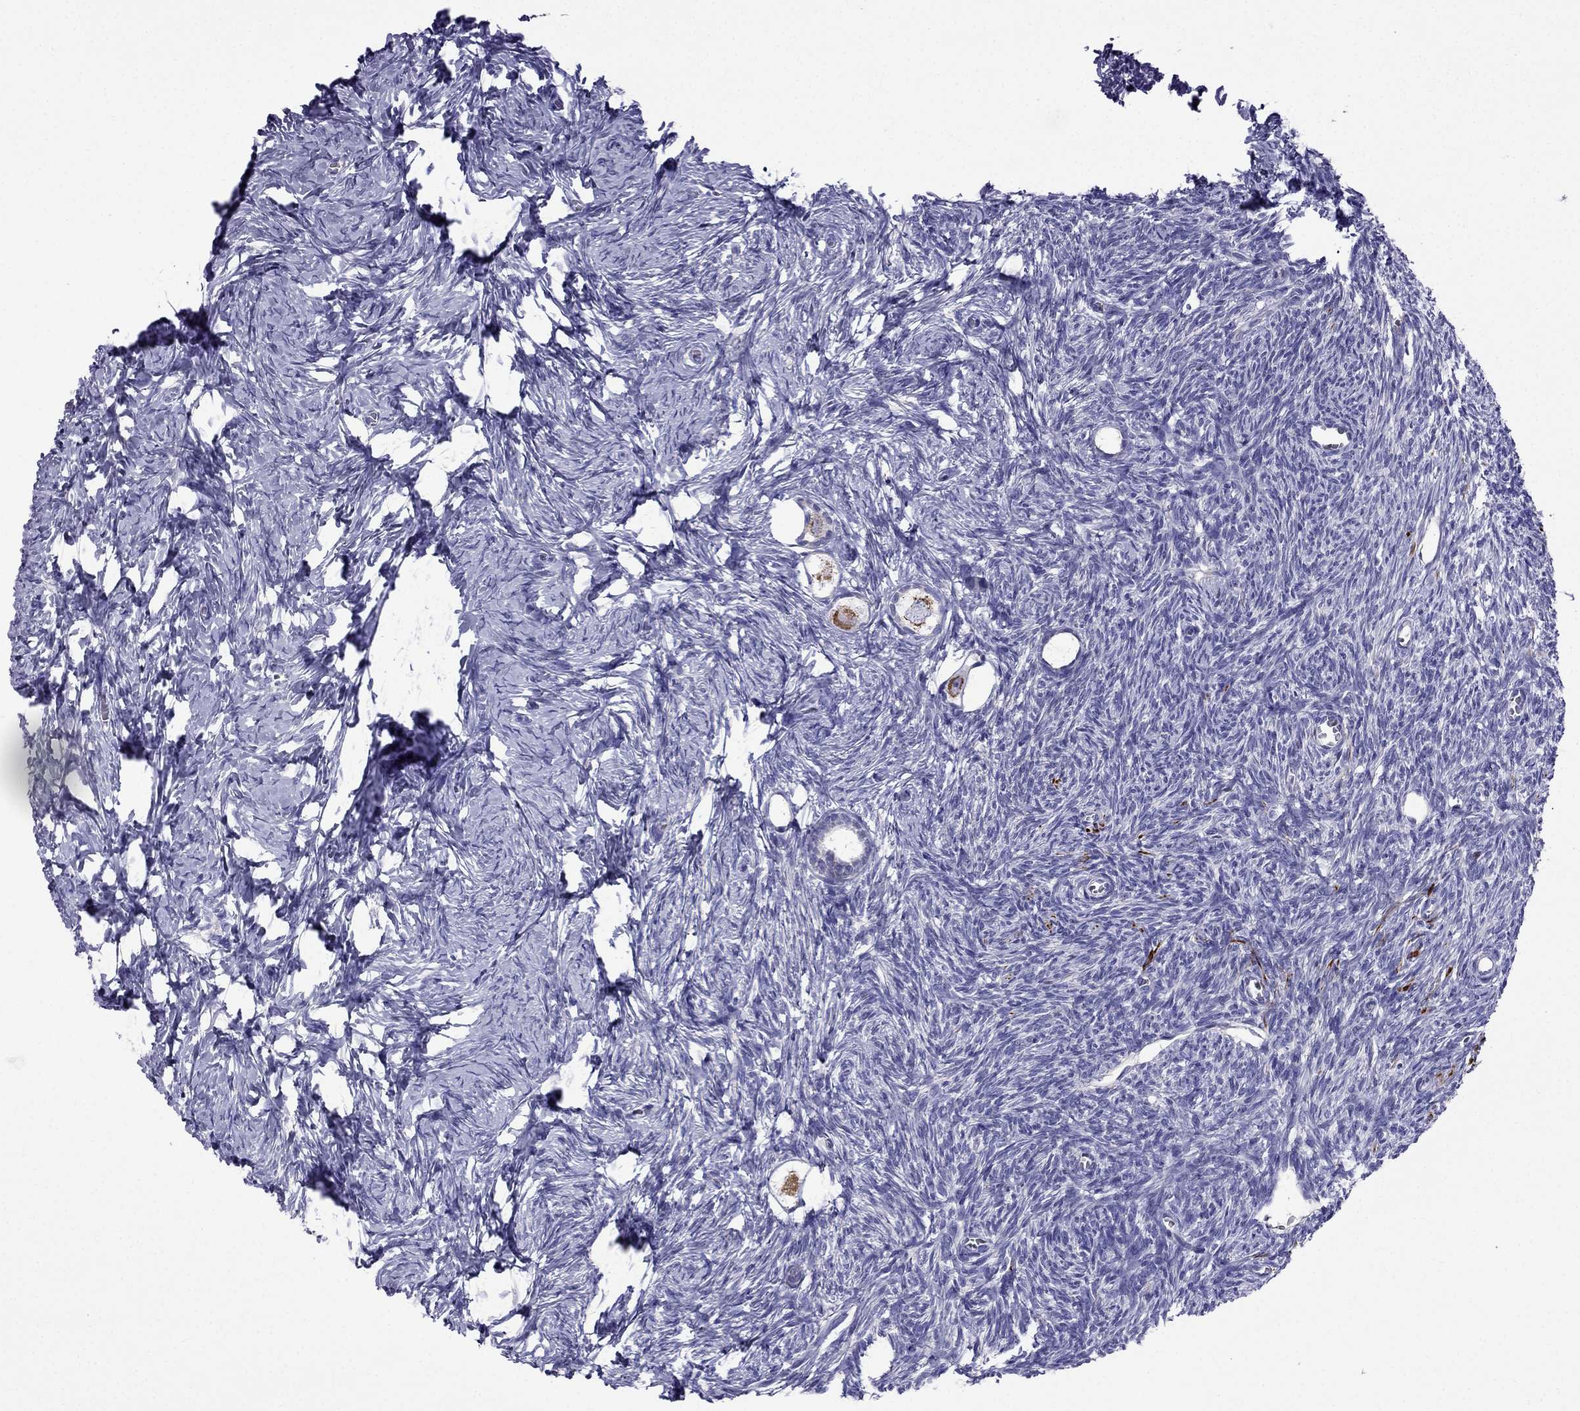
{"staining": {"intensity": "strong", "quantity": ">75%", "location": "cytoplasmic/membranous"}, "tissue": "ovary", "cell_type": "Follicle cells", "image_type": "normal", "snomed": [{"axis": "morphology", "description": "Normal tissue, NOS"}, {"axis": "topography", "description": "Ovary"}], "caption": "Follicle cells show strong cytoplasmic/membranous staining in about >75% of cells in unremarkable ovary. (Stains: DAB in brown, nuclei in blue, Microscopy: brightfield microscopy at high magnification).", "gene": "DSC1", "patient": {"sex": "female", "age": 27}}